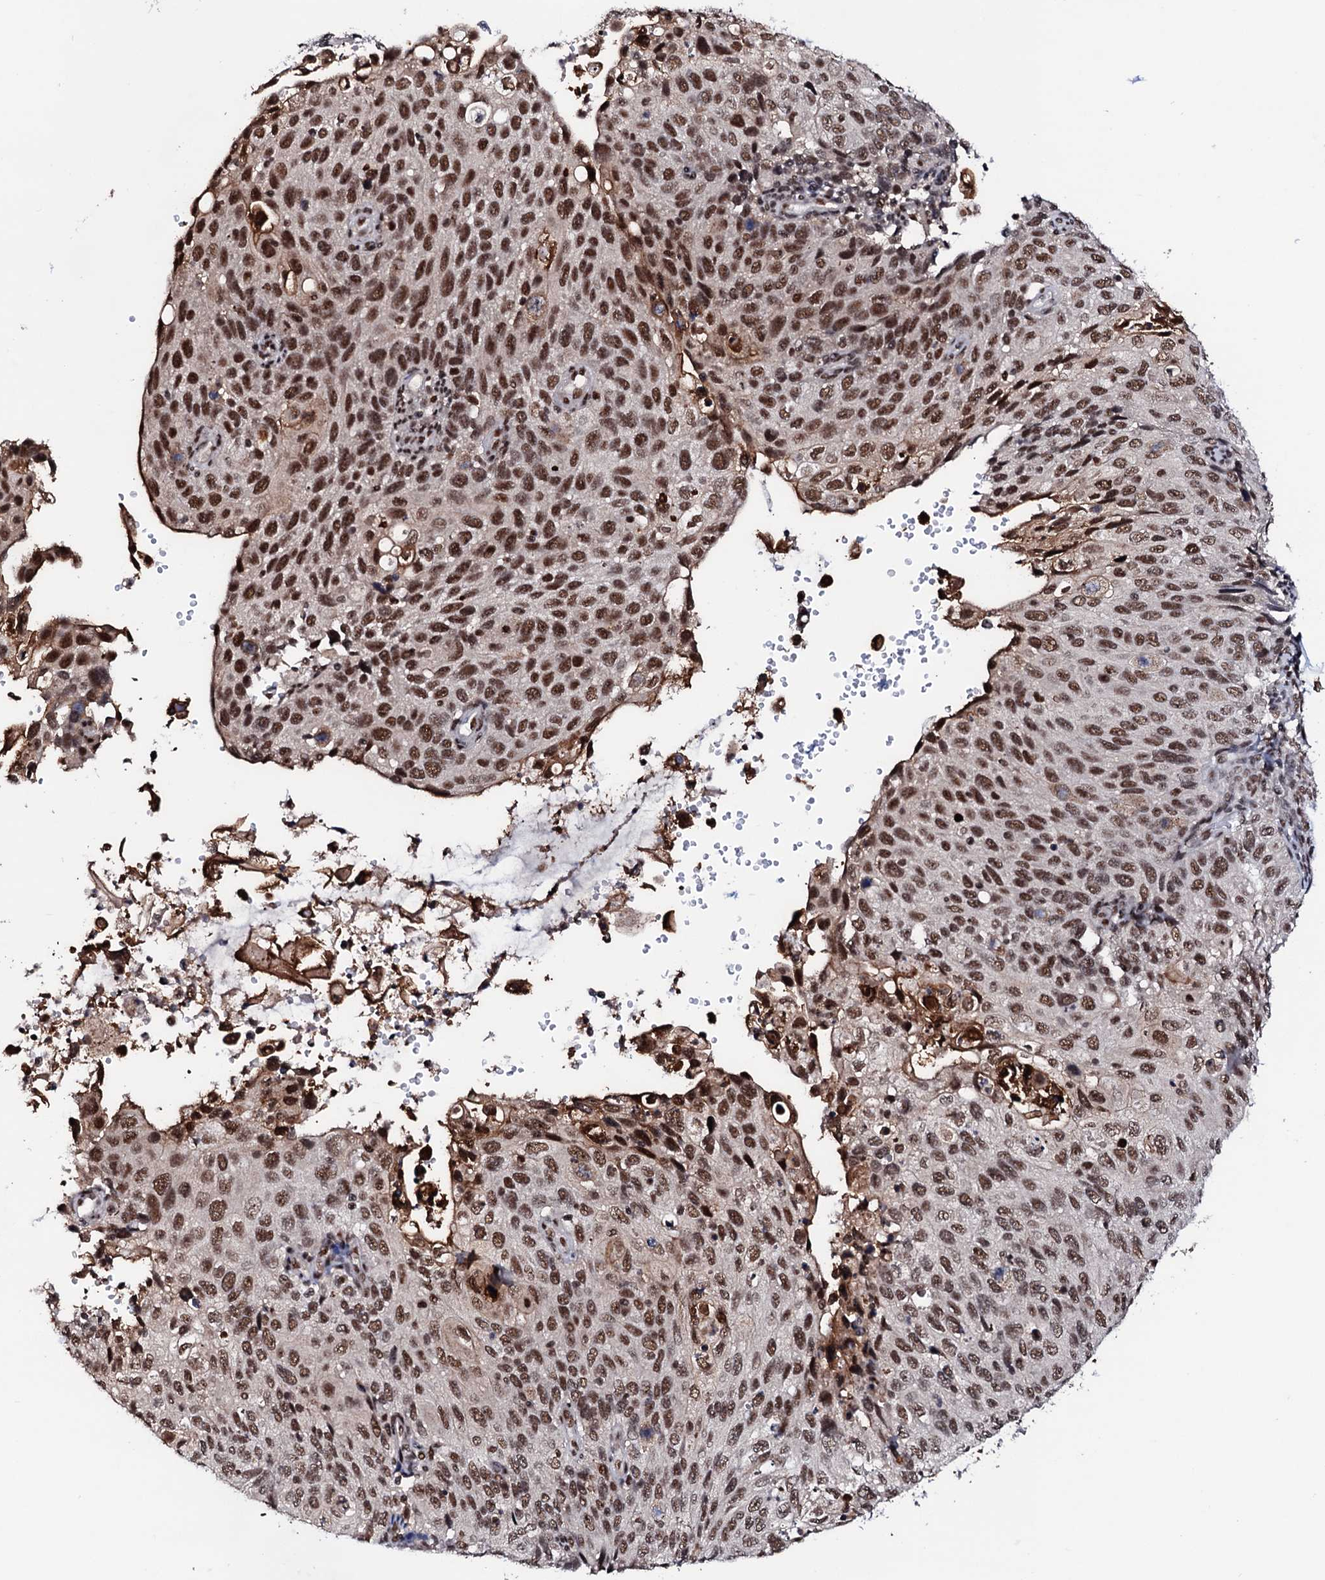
{"staining": {"intensity": "strong", "quantity": ">75%", "location": "nuclear"}, "tissue": "cervical cancer", "cell_type": "Tumor cells", "image_type": "cancer", "snomed": [{"axis": "morphology", "description": "Squamous cell carcinoma, NOS"}, {"axis": "topography", "description": "Cervix"}], "caption": "Immunohistochemistry (IHC) (DAB) staining of human cervical cancer demonstrates strong nuclear protein expression in approximately >75% of tumor cells.", "gene": "PRPF18", "patient": {"sex": "female", "age": 70}}